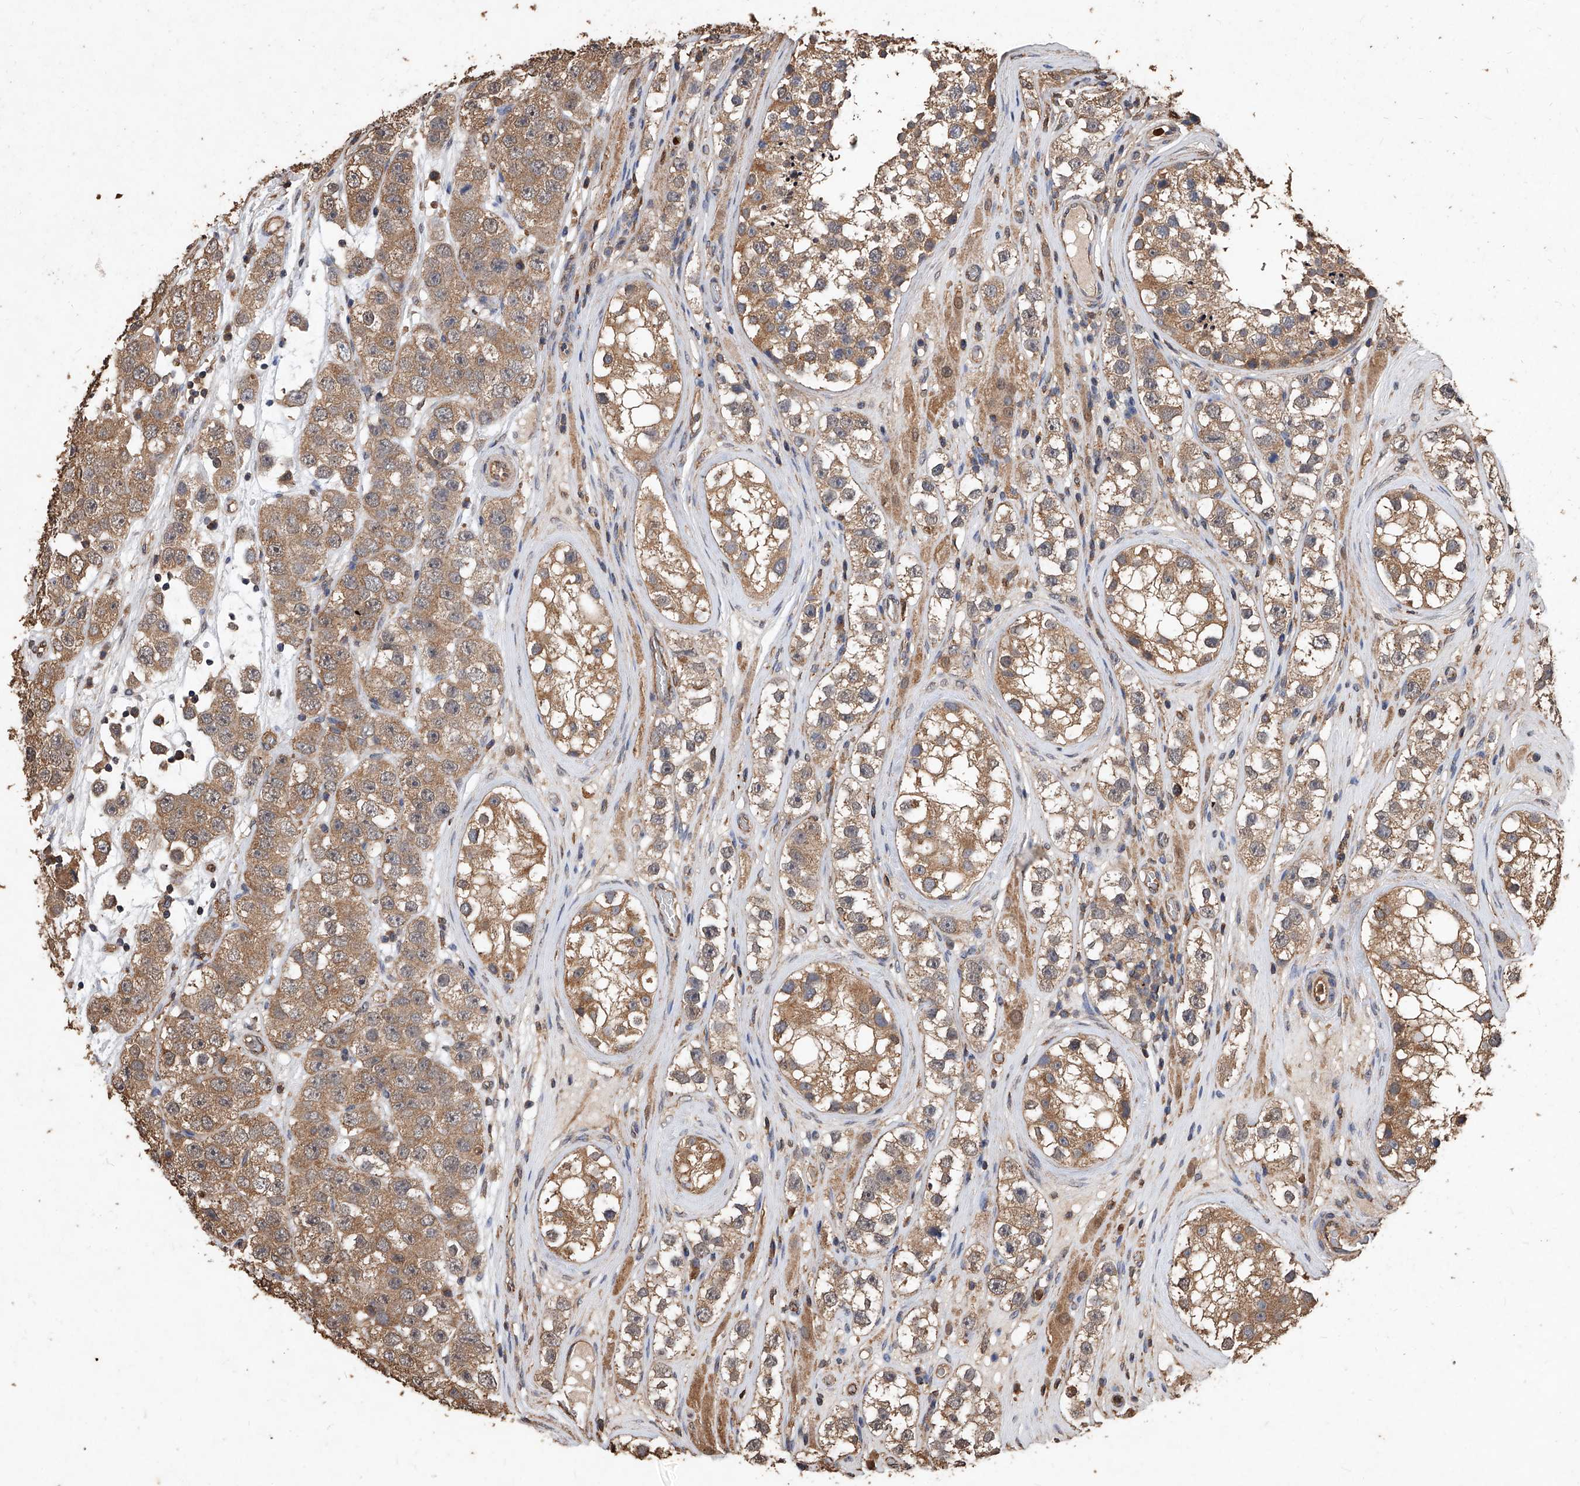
{"staining": {"intensity": "moderate", "quantity": ">75%", "location": "cytoplasmic/membranous"}, "tissue": "testis cancer", "cell_type": "Tumor cells", "image_type": "cancer", "snomed": [{"axis": "morphology", "description": "Seminoma, NOS"}, {"axis": "topography", "description": "Testis"}], "caption": "Protein expression by immunohistochemistry (IHC) displays moderate cytoplasmic/membranous expression in approximately >75% of tumor cells in testis cancer. (DAB (3,3'-diaminobenzidine) = brown stain, brightfield microscopy at high magnification).", "gene": "UCP2", "patient": {"sex": "male", "age": 28}}